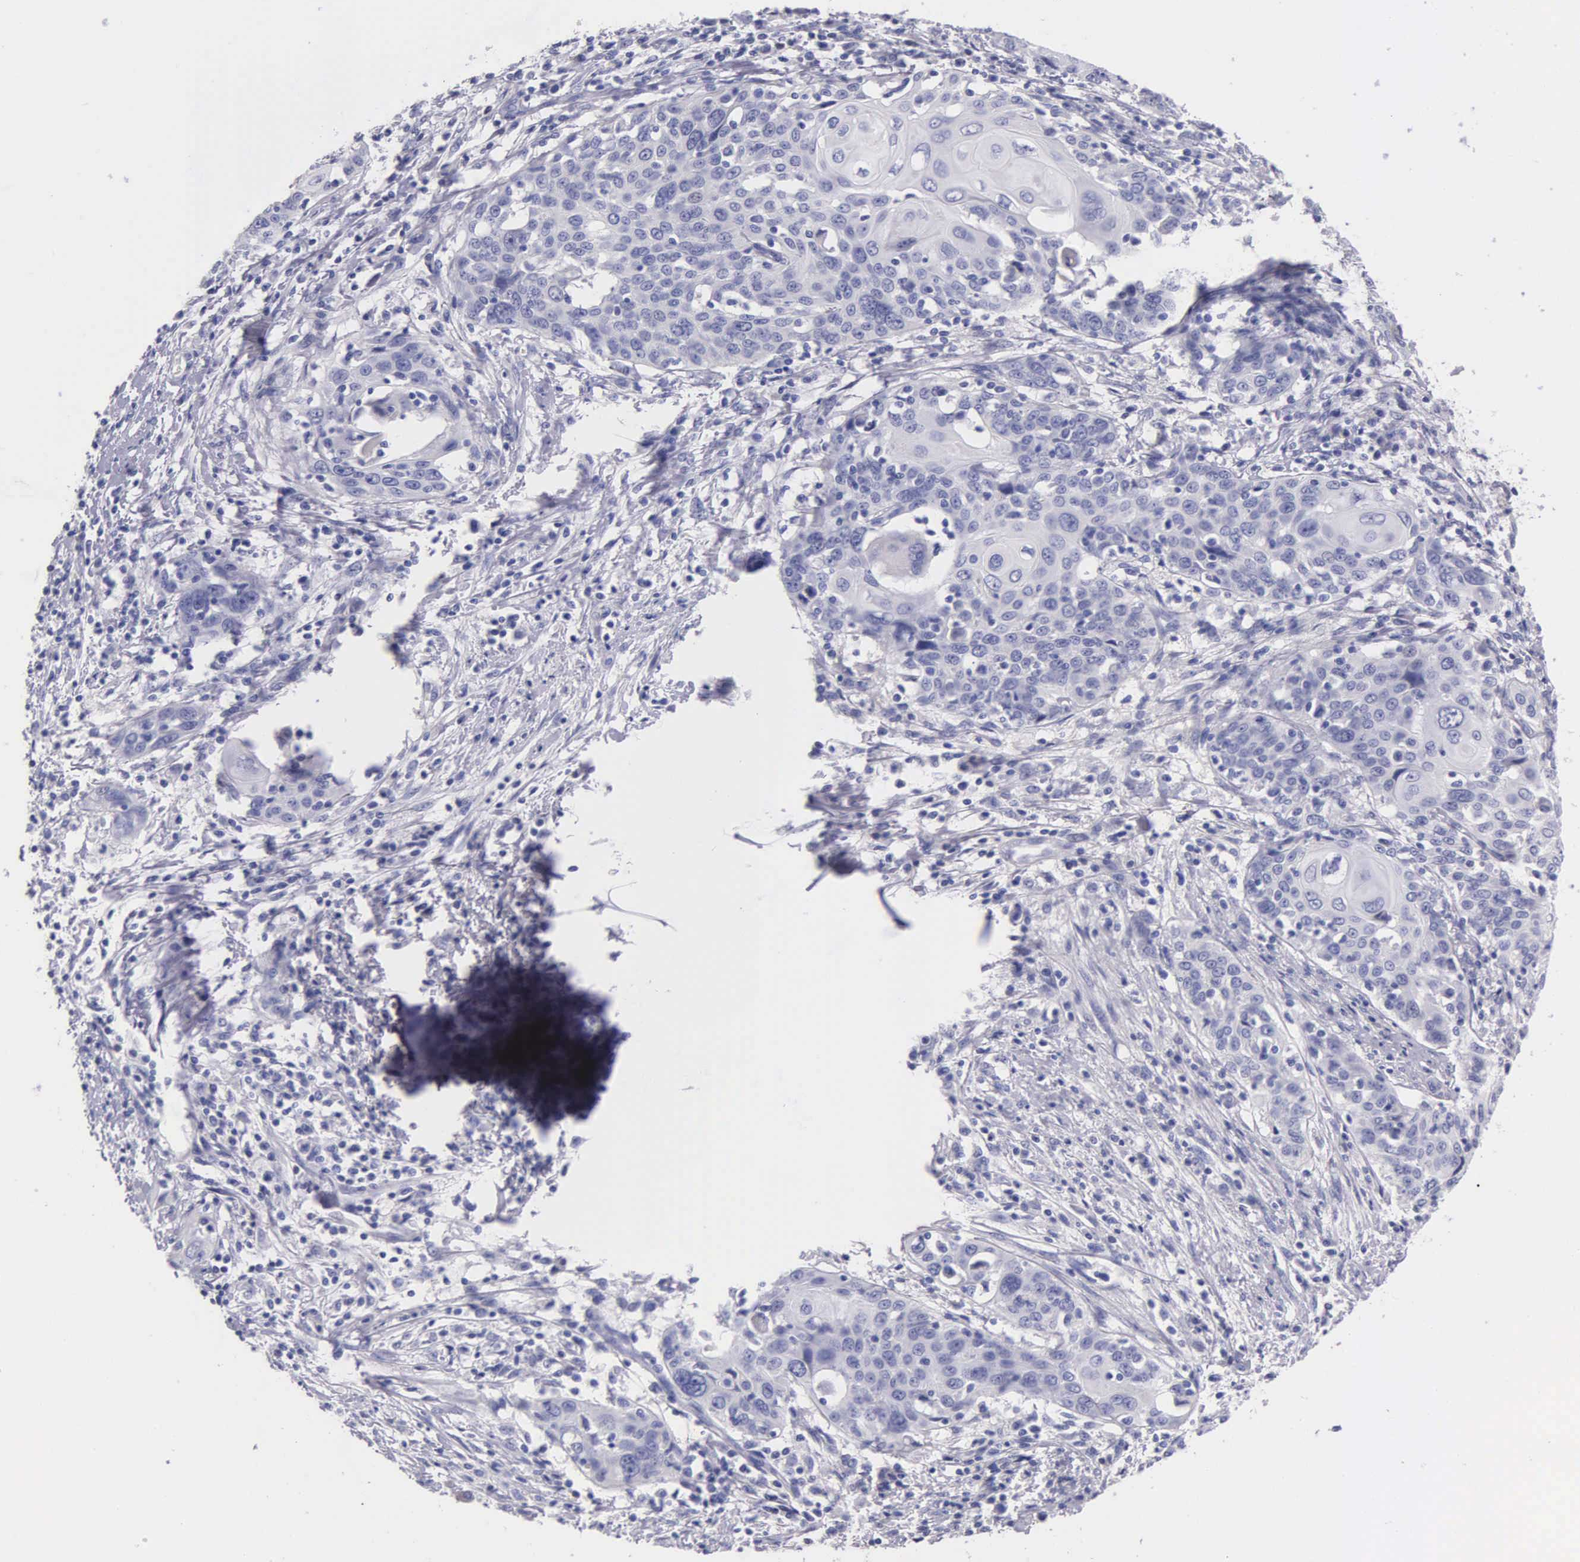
{"staining": {"intensity": "negative", "quantity": "none", "location": "none"}, "tissue": "cervical cancer", "cell_type": "Tumor cells", "image_type": "cancer", "snomed": [{"axis": "morphology", "description": "Squamous cell carcinoma, NOS"}, {"axis": "topography", "description": "Cervix"}], "caption": "Photomicrograph shows no protein expression in tumor cells of cervical cancer tissue.", "gene": "GSTT2", "patient": {"sex": "female", "age": 54}}